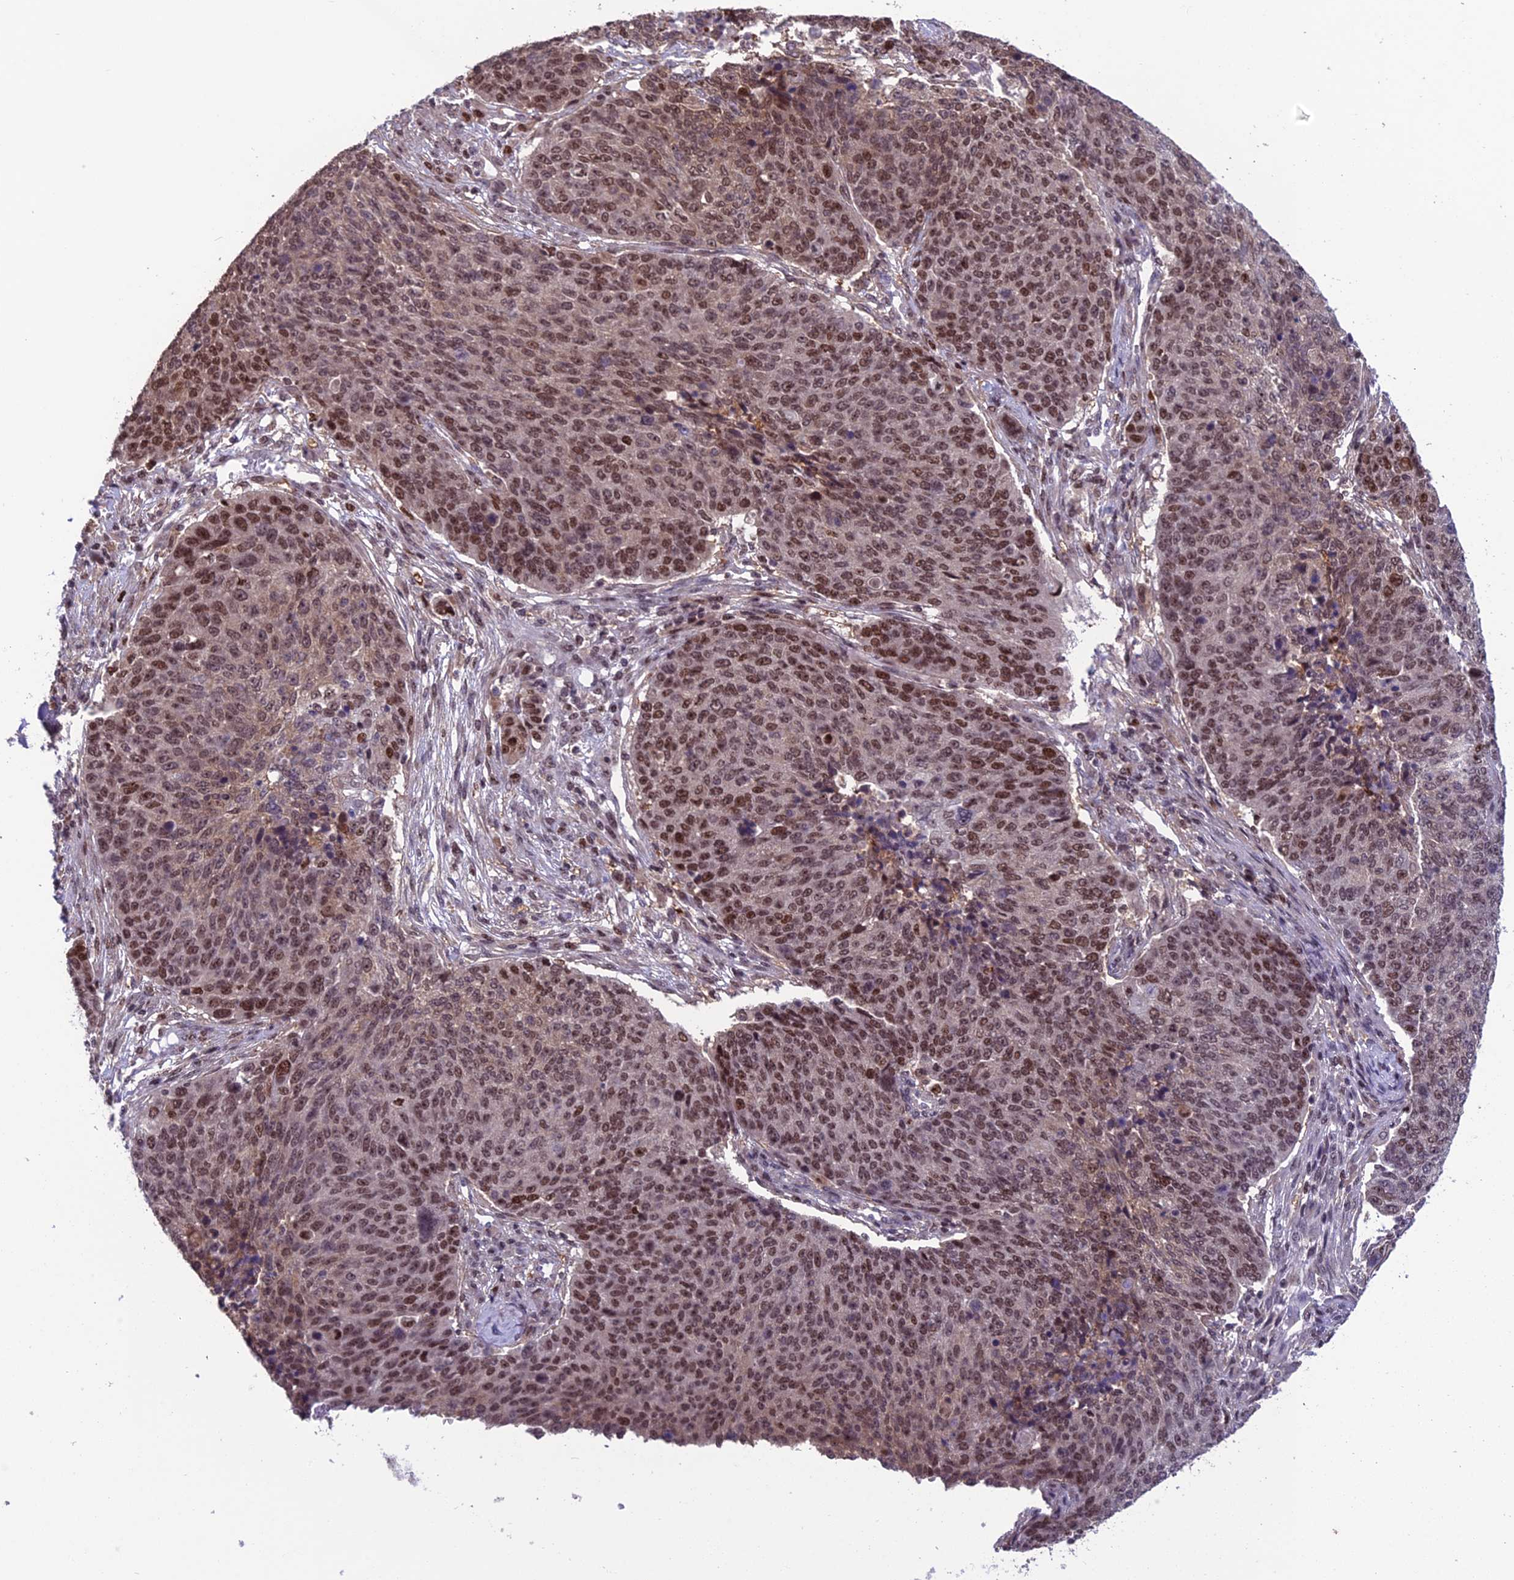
{"staining": {"intensity": "moderate", "quantity": ">75%", "location": "nuclear"}, "tissue": "lung cancer", "cell_type": "Tumor cells", "image_type": "cancer", "snomed": [{"axis": "morphology", "description": "Normal tissue, NOS"}, {"axis": "morphology", "description": "Squamous cell carcinoma, NOS"}, {"axis": "topography", "description": "Lymph node"}, {"axis": "topography", "description": "Lung"}], "caption": "The immunohistochemical stain highlights moderate nuclear expression in tumor cells of lung cancer tissue.", "gene": "MIS12", "patient": {"sex": "male", "age": 66}}